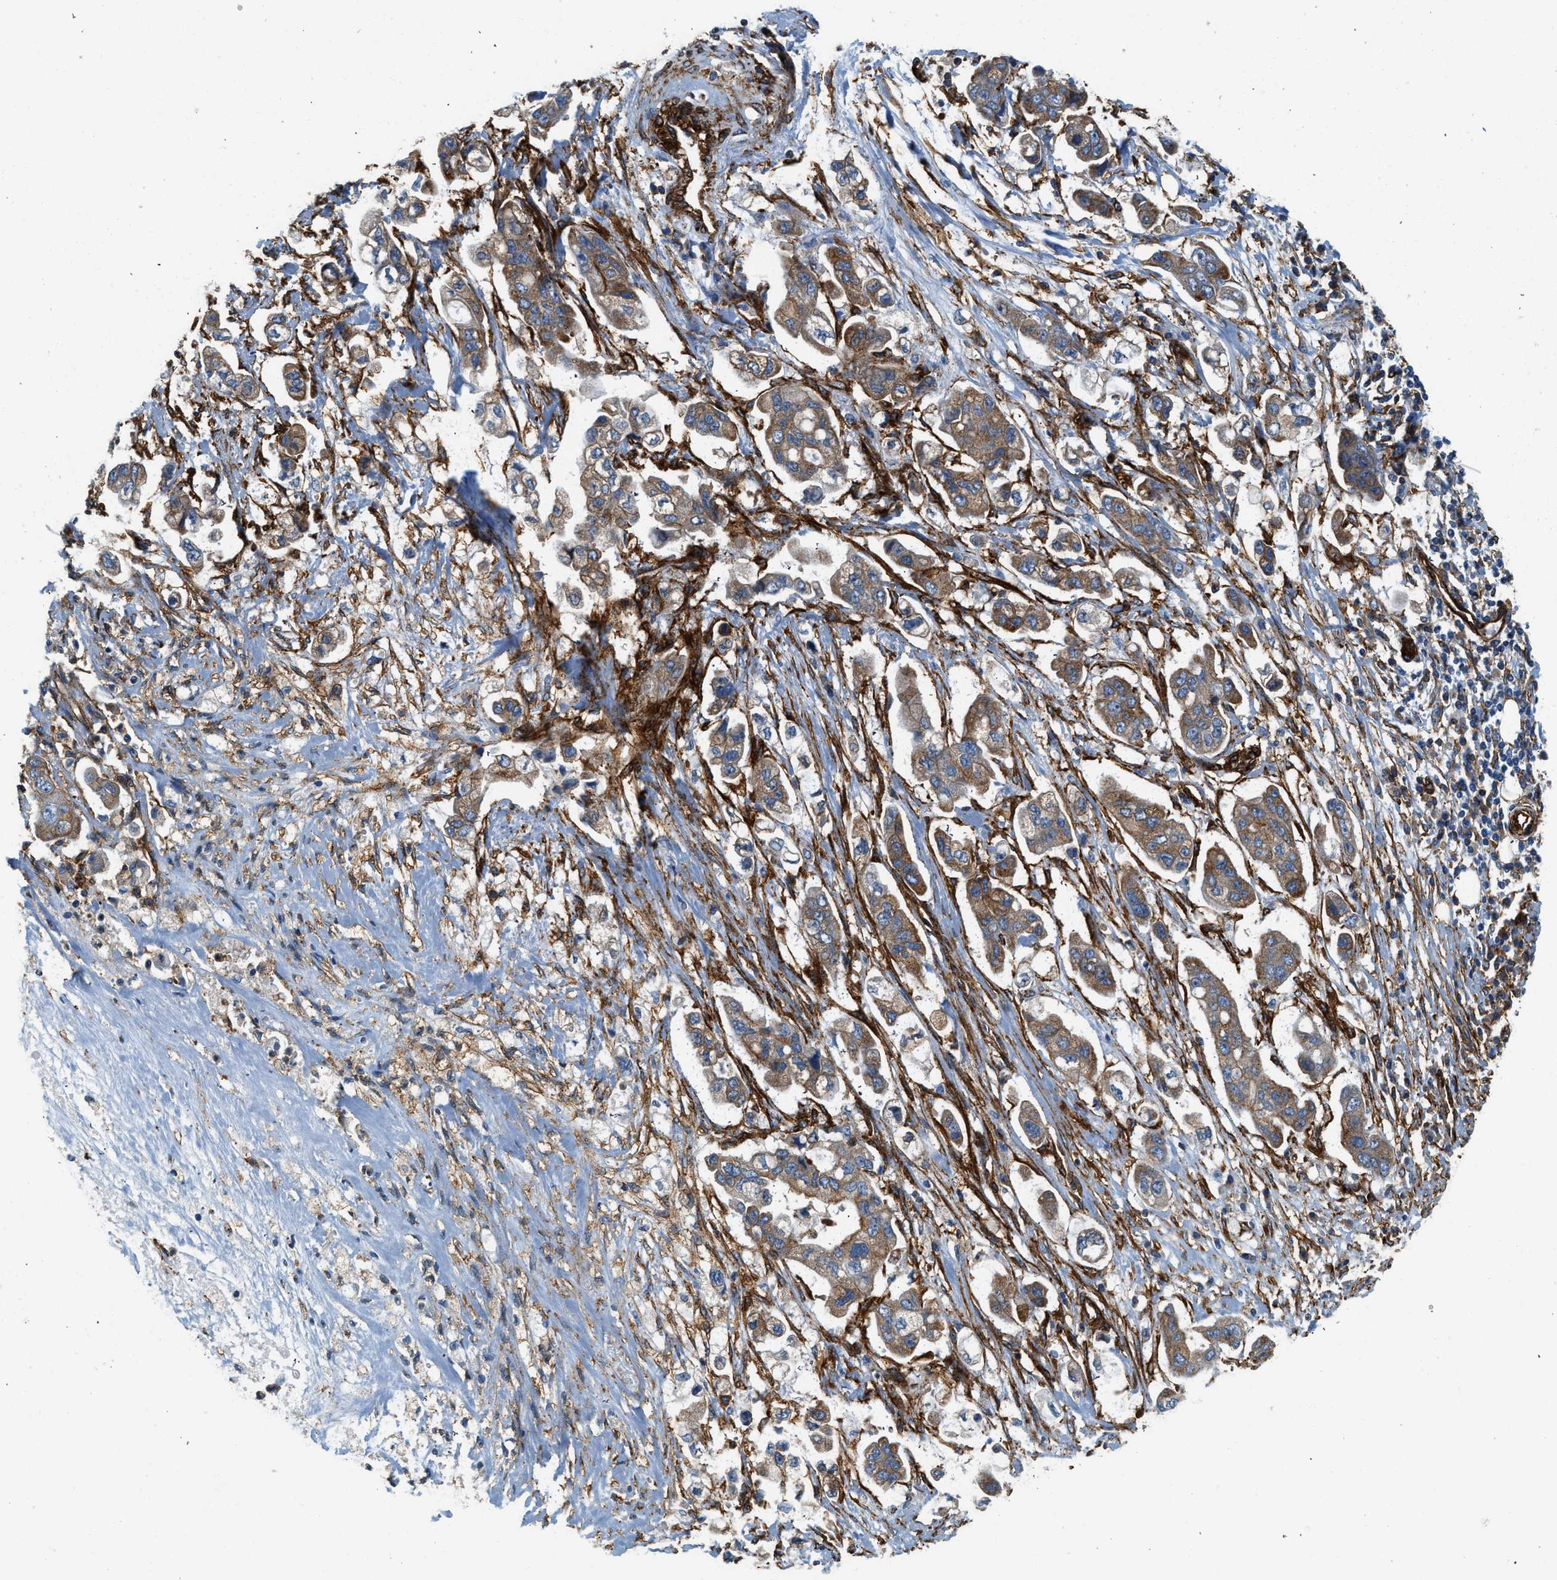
{"staining": {"intensity": "moderate", "quantity": ">75%", "location": "cytoplasmic/membranous"}, "tissue": "stomach cancer", "cell_type": "Tumor cells", "image_type": "cancer", "snomed": [{"axis": "morphology", "description": "Adenocarcinoma, NOS"}, {"axis": "topography", "description": "Stomach"}], "caption": "Protein expression analysis of stomach cancer (adenocarcinoma) reveals moderate cytoplasmic/membranous positivity in about >75% of tumor cells.", "gene": "HIP1", "patient": {"sex": "male", "age": 62}}